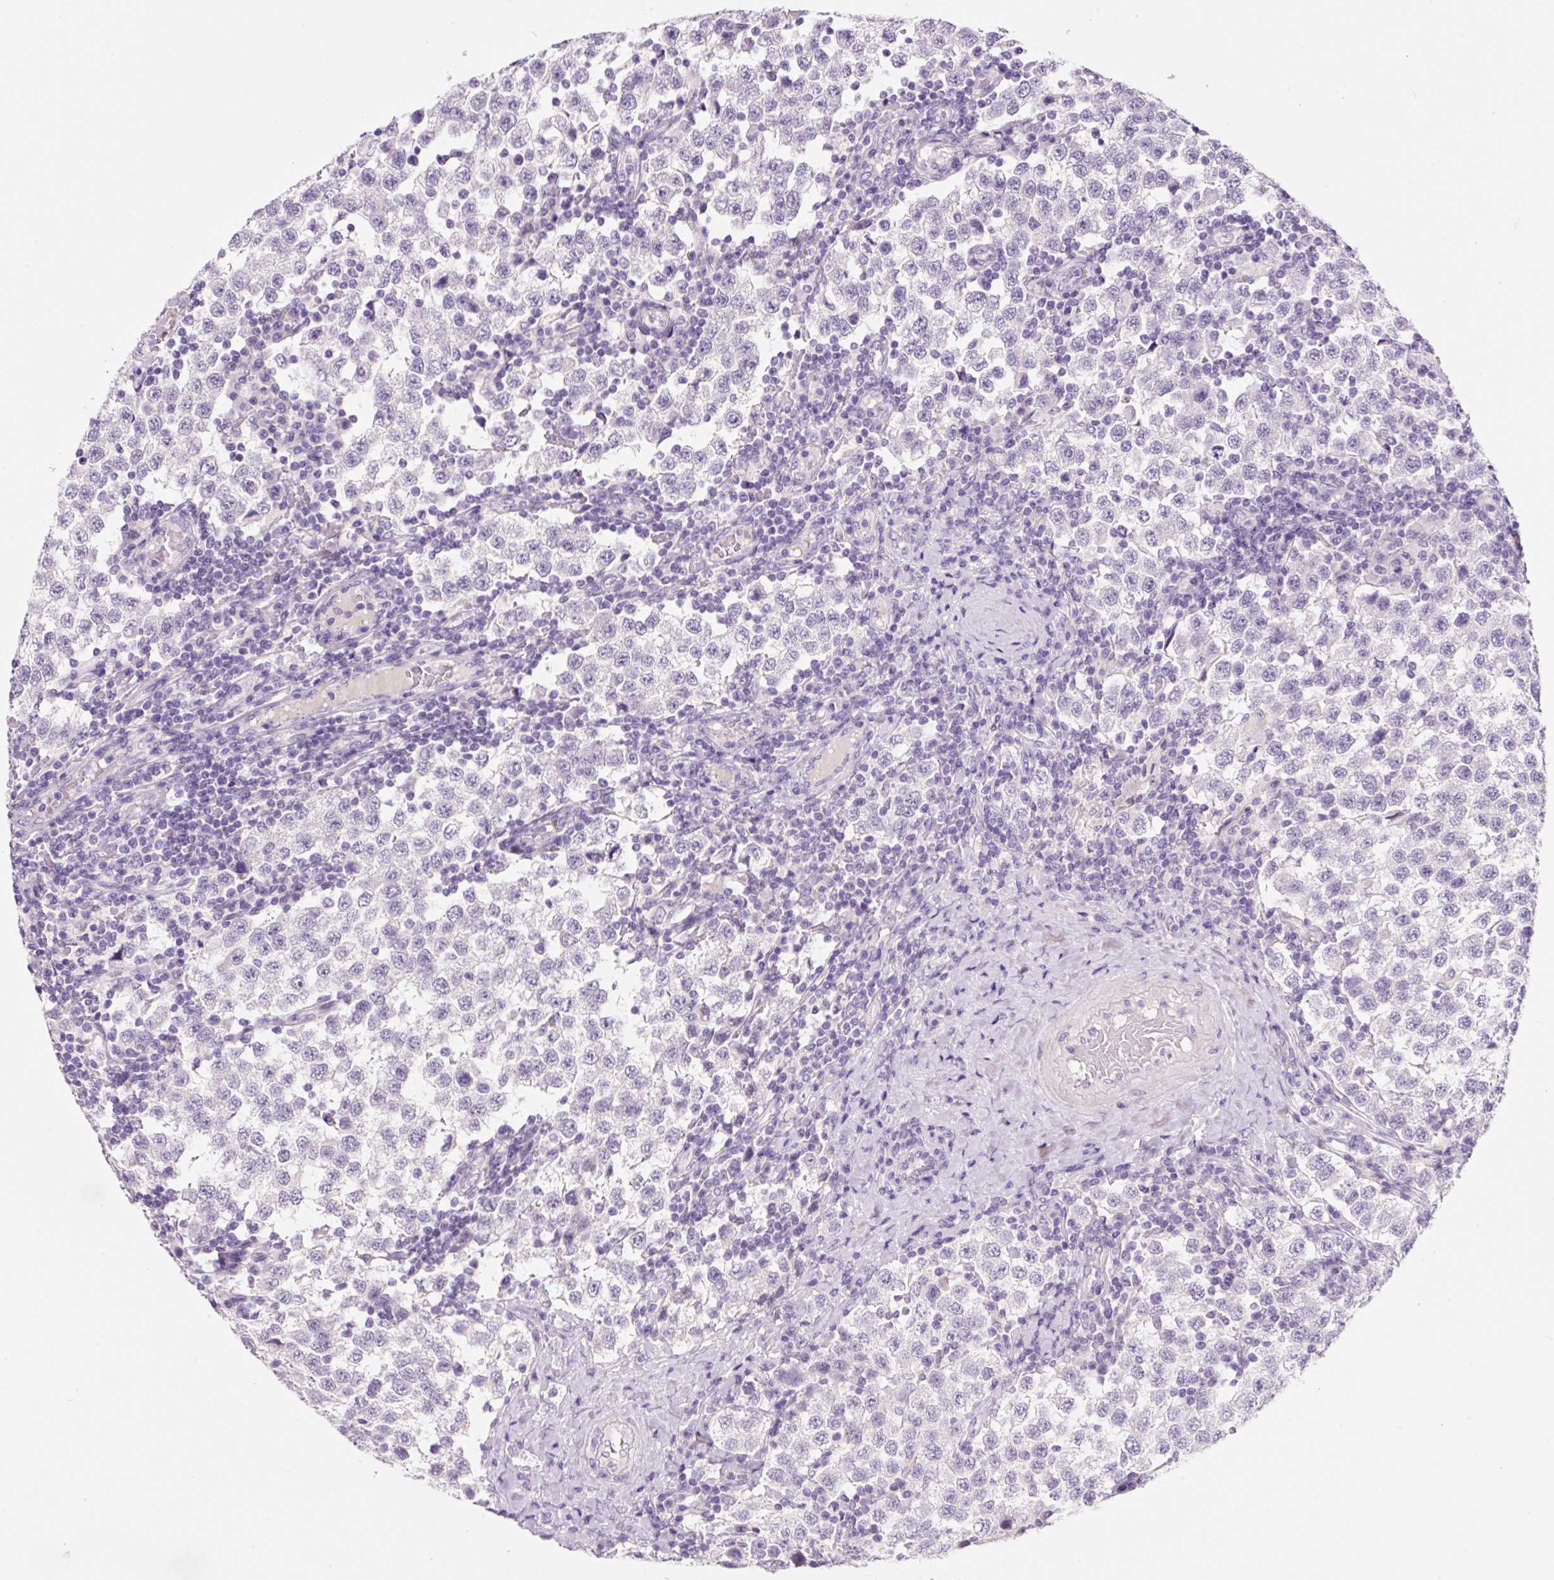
{"staining": {"intensity": "negative", "quantity": "none", "location": "none"}, "tissue": "testis cancer", "cell_type": "Tumor cells", "image_type": "cancer", "snomed": [{"axis": "morphology", "description": "Seminoma, NOS"}, {"axis": "topography", "description": "Testis"}], "caption": "Immunohistochemical staining of testis cancer (seminoma) exhibits no significant expression in tumor cells.", "gene": "SYP", "patient": {"sex": "male", "age": 34}}